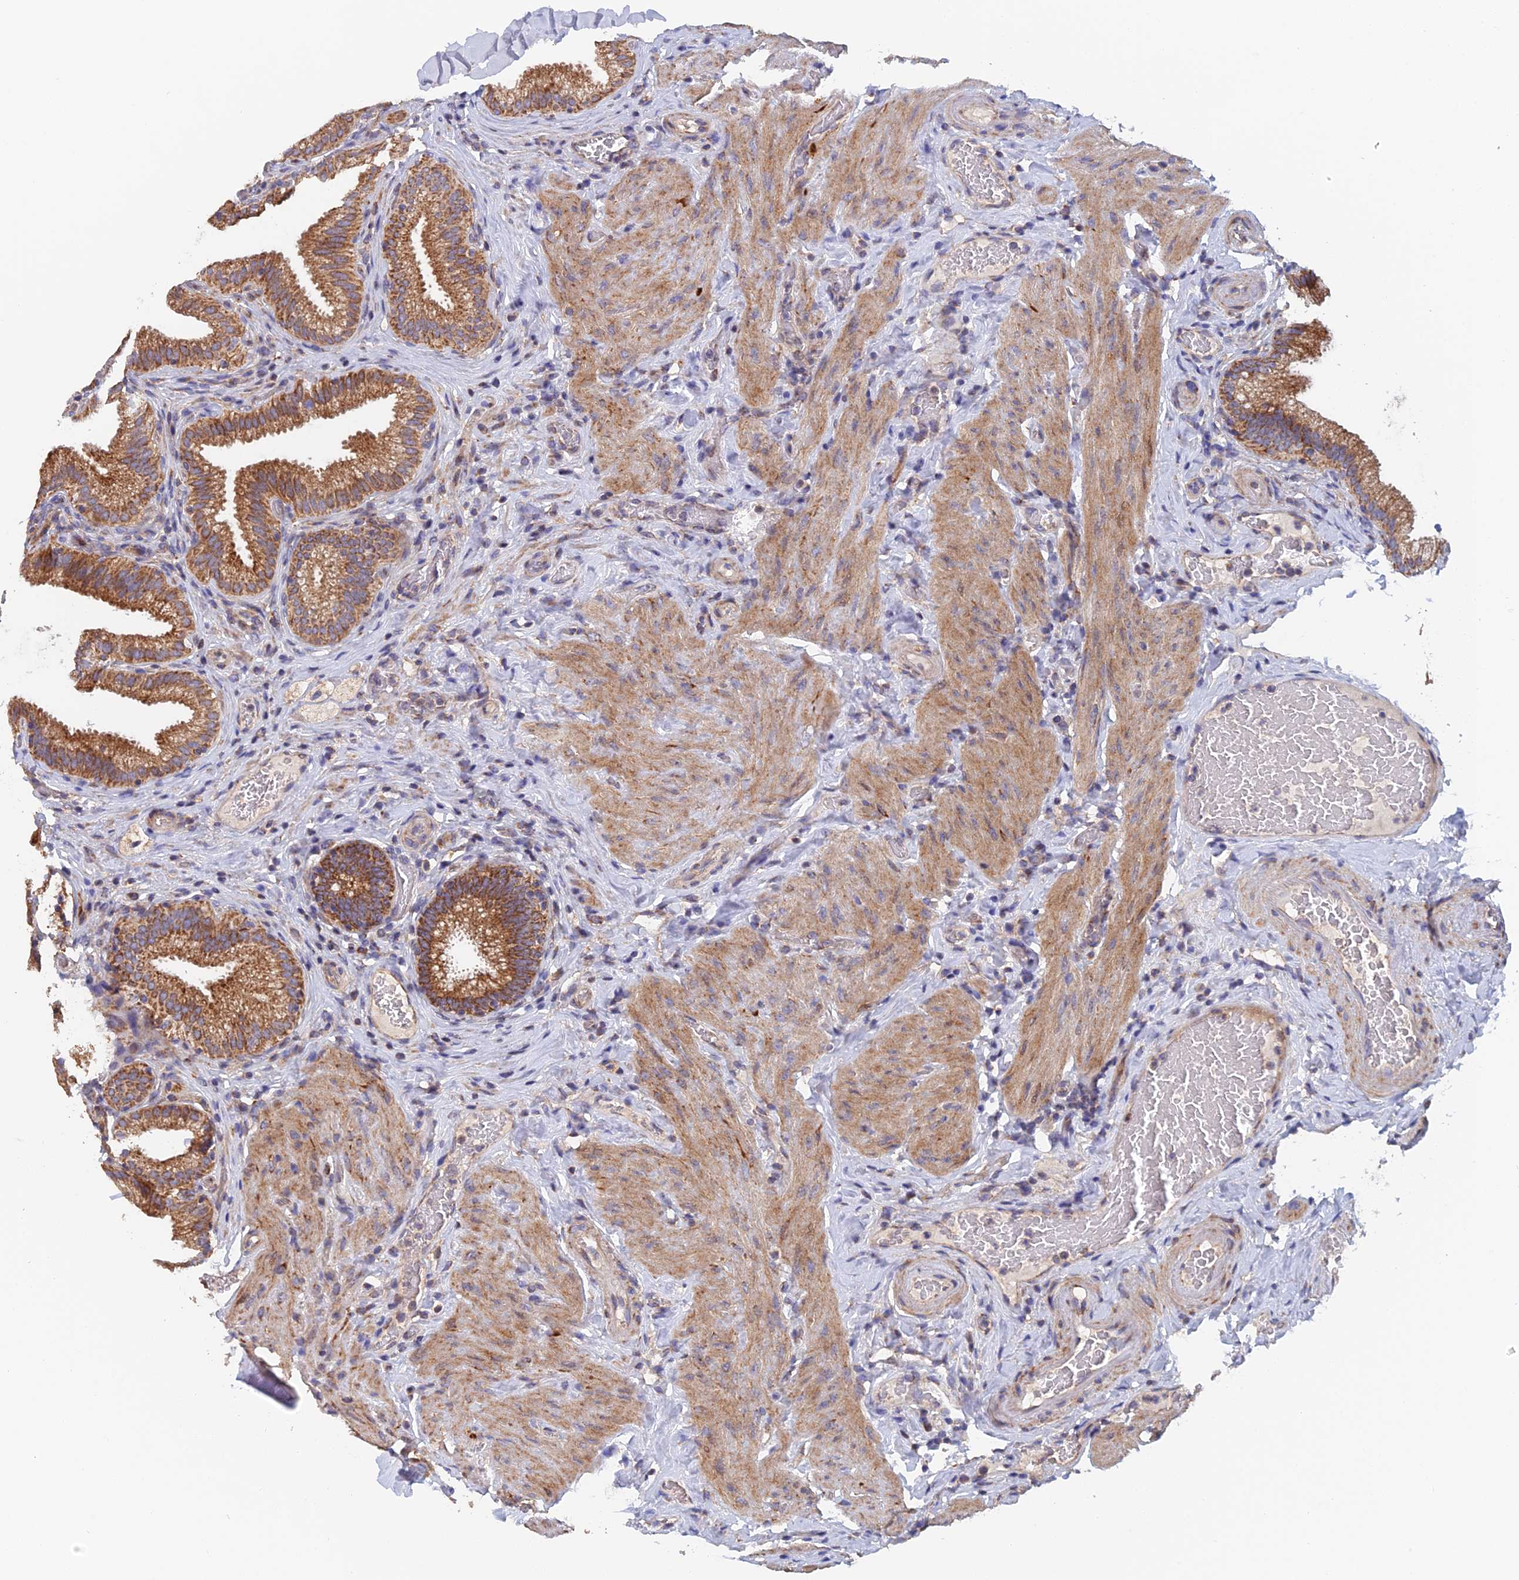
{"staining": {"intensity": "moderate", "quantity": ">75%", "location": "cytoplasmic/membranous"}, "tissue": "gallbladder", "cell_type": "Glandular cells", "image_type": "normal", "snomed": [{"axis": "morphology", "description": "Normal tissue, NOS"}, {"axis": "topography", "description": "Gallbladder"}], "caption": "The micrograph exhibits staining of normal gallbladder, revealing moderate cytoplasmic/membranous protein positivity (brown color) within glandular cells.", "gene": "ECSIT", "patient": {"sex": "male", "age": 54}}